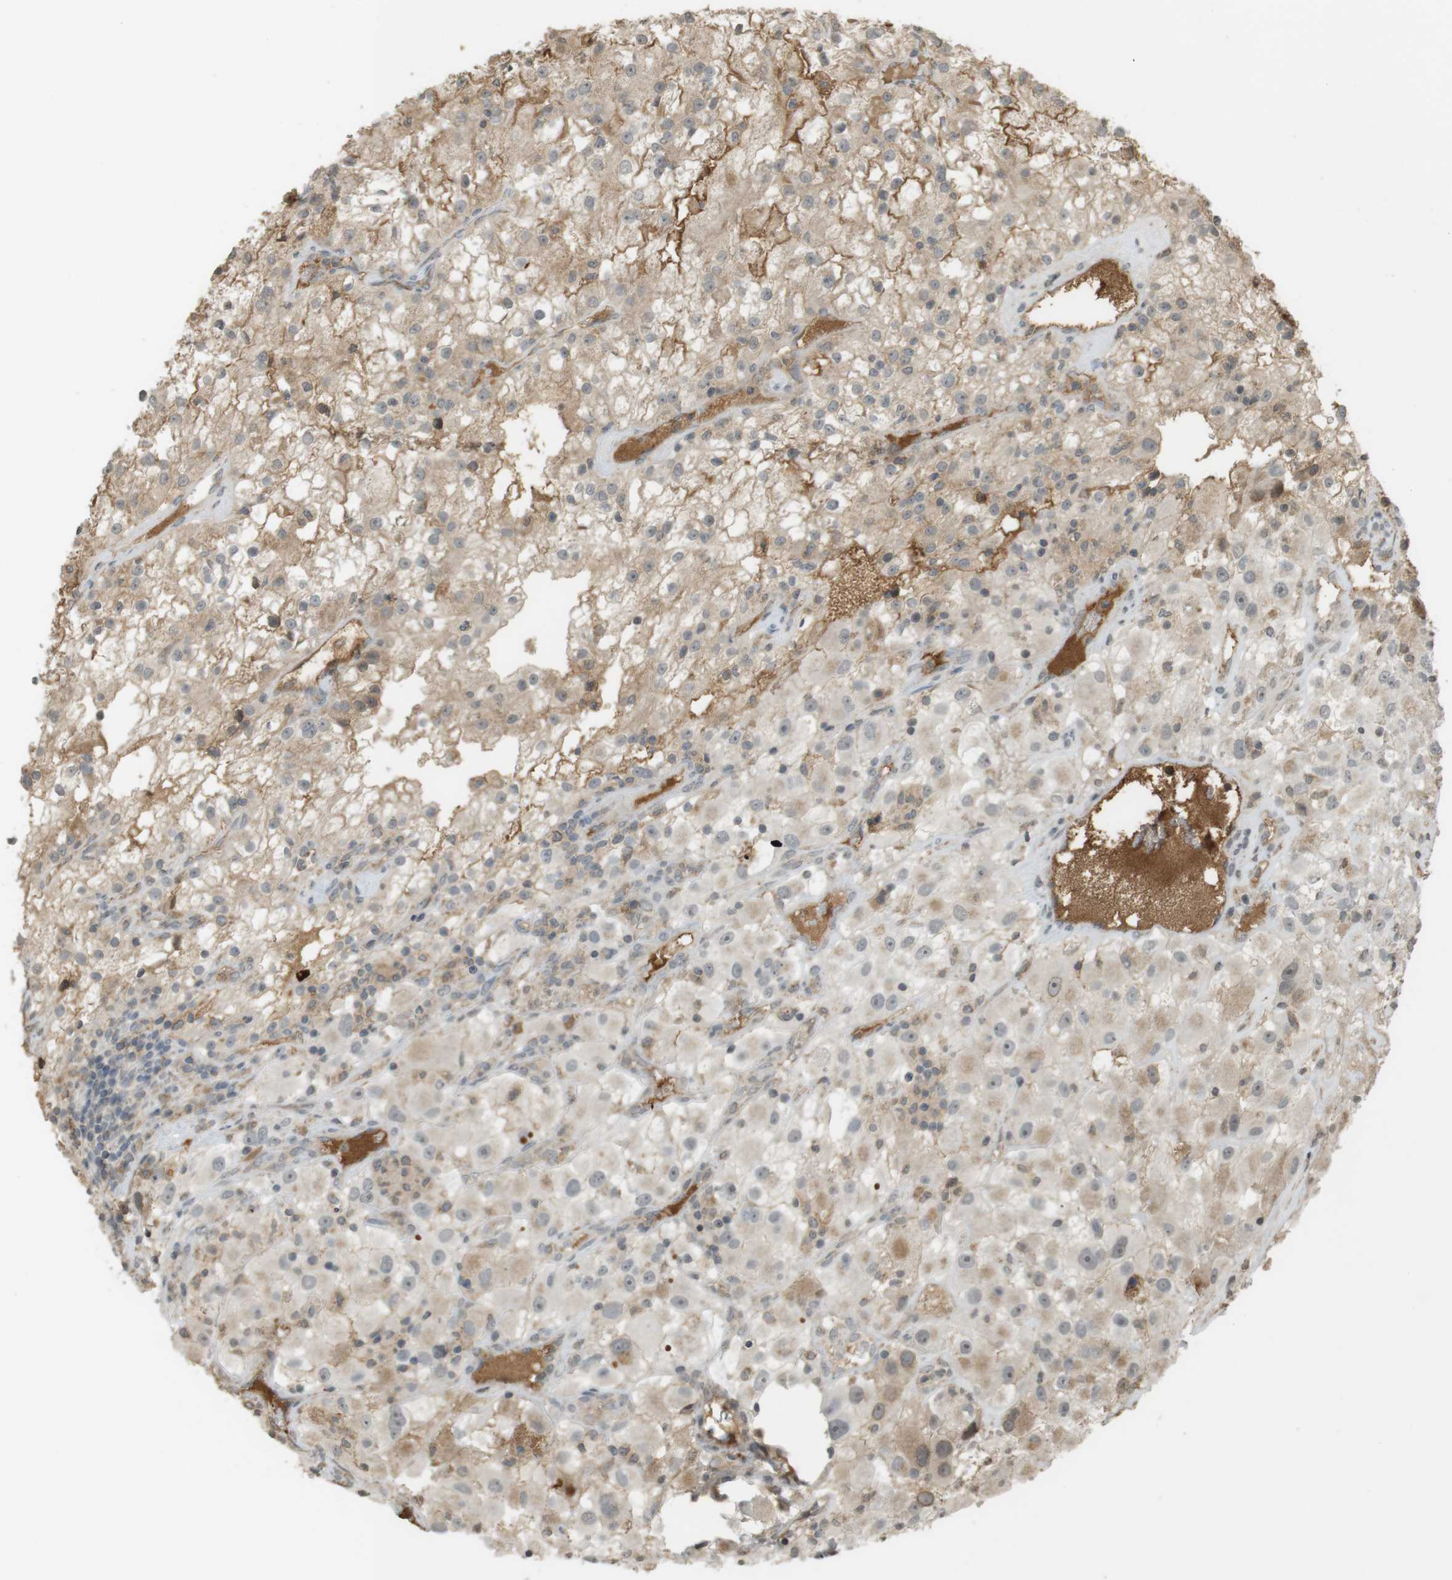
{"staining": {"intensity": "weak", "quantity": "25%-75%", "location": "cytoplasmic/membranous"}, "tissue": "renal cancer", "cell_type": "Tumor cells", "image_type": "cancer", "snomed": [{"axis": "morphology", "description": "Adenocarcinoma, NOS"}, {"axis": "topography", "description": "Kidney"}], "caption": "A photomicrograph of renal cancer (adenocarcinoma) stained for a protein shows weak cytoplasmic/membranous brown staining in tumor cells. Immunohistochemistry (ihc) stains the protein of interest in brown and the nuclei are stained blue.", "gene": "SRR", "patient": {"sex": "female", "age": 52}}